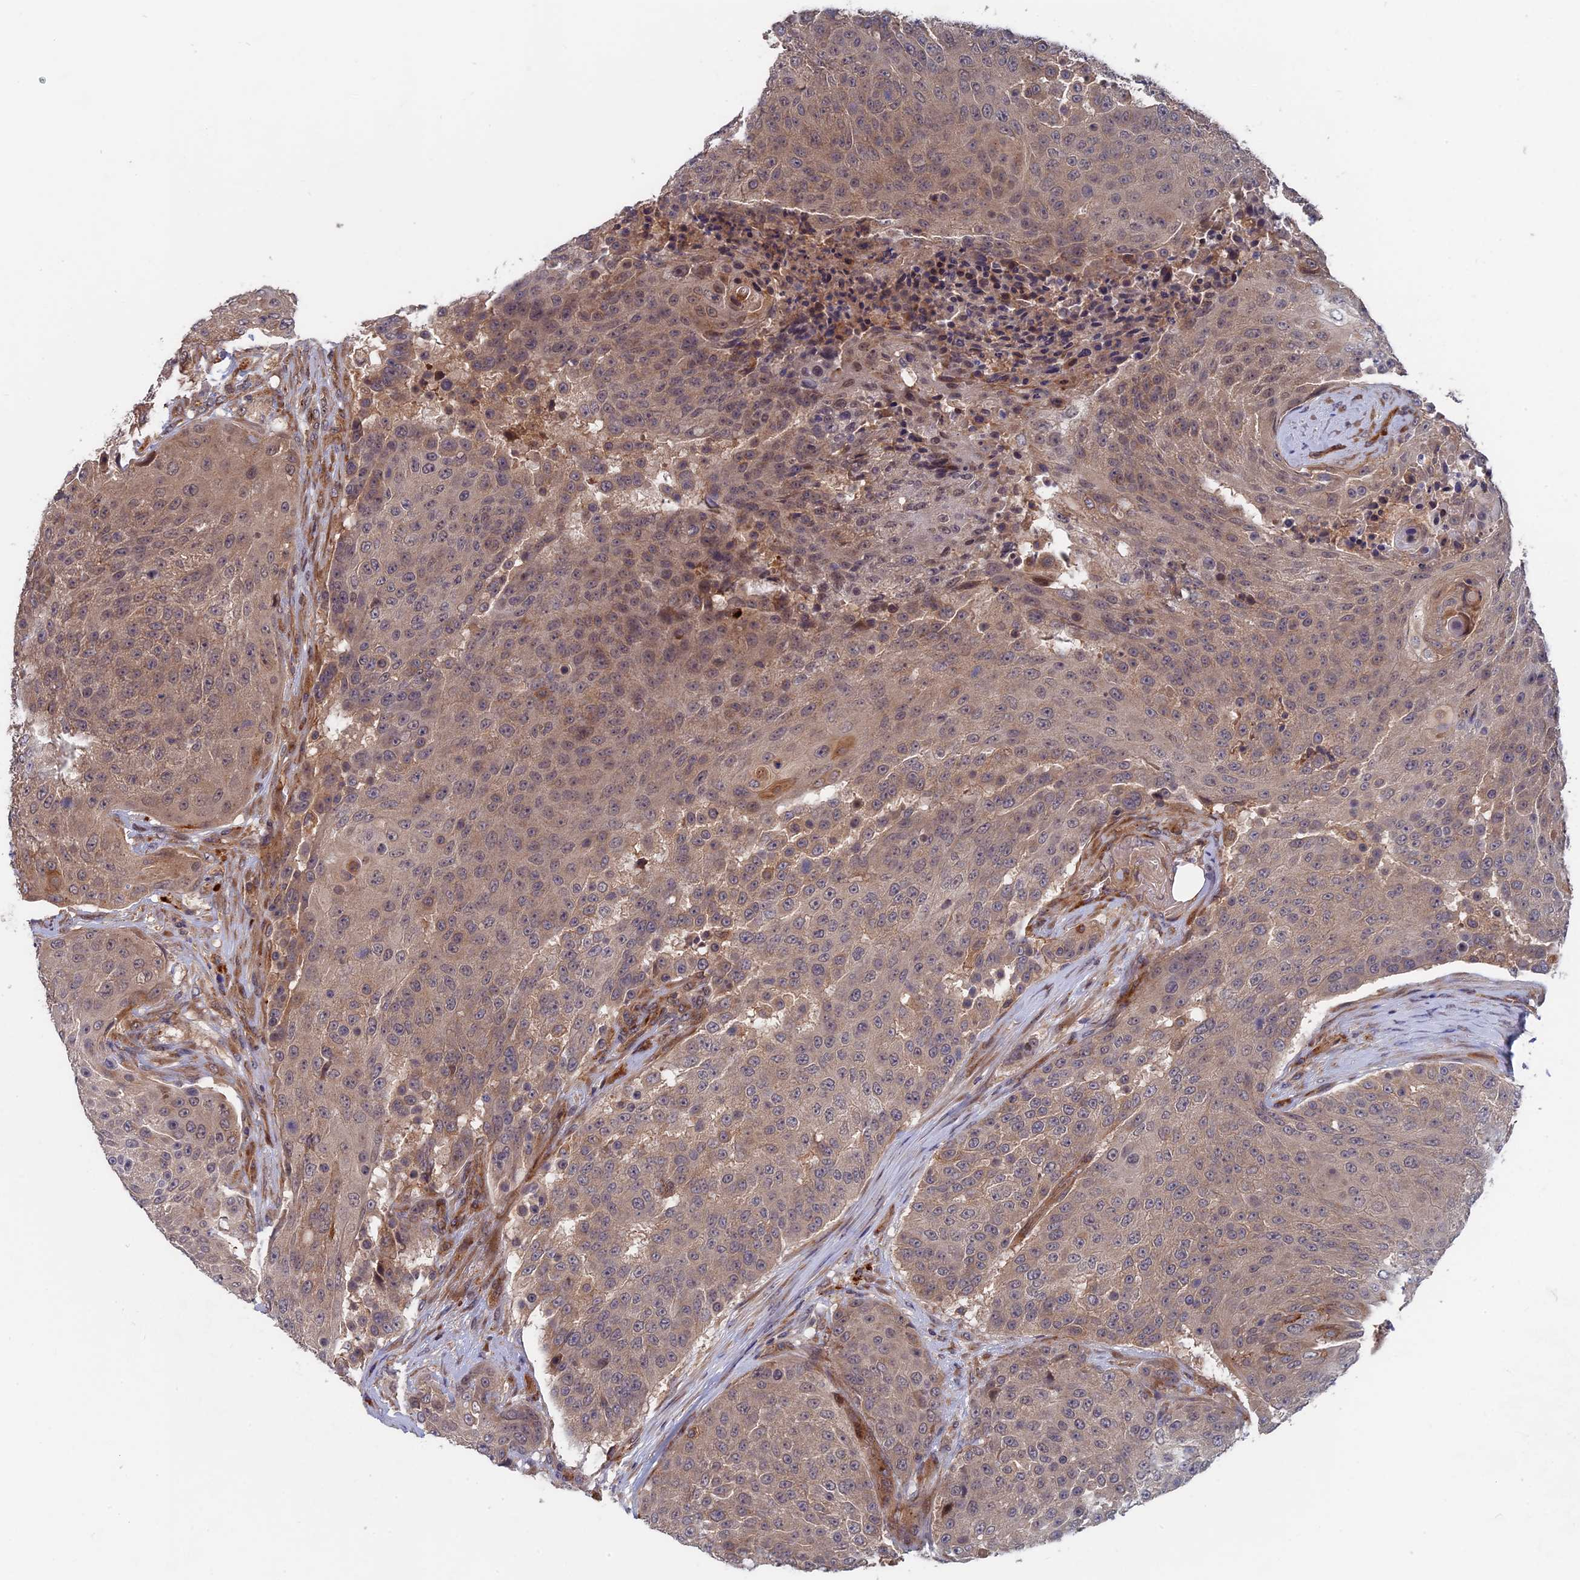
{"staining": {"intensity": "weak", "quantity": ">75%", "location": "cytoplasmic/membranous"}, "tissue": "urothelial cancer", "cell_type": "Tumor cells", "image_type": "cancer", "snomed": [{"axis": "morphology", "description": "Urothelial carcinoma, High grade"}, {"axis": "topography", "description": "Urinary bladder"}], "caption": "Immunohistochemistry (IHC) histopathology image of high-grade urothelial carcinoma stained for a protein (brown), which displays low levels of weak cytoplasmic/membranous expression in about >75% of tumor cells.", "gene": "TRAPPC2L", "patient": {"sex": "female", "age": 63}}